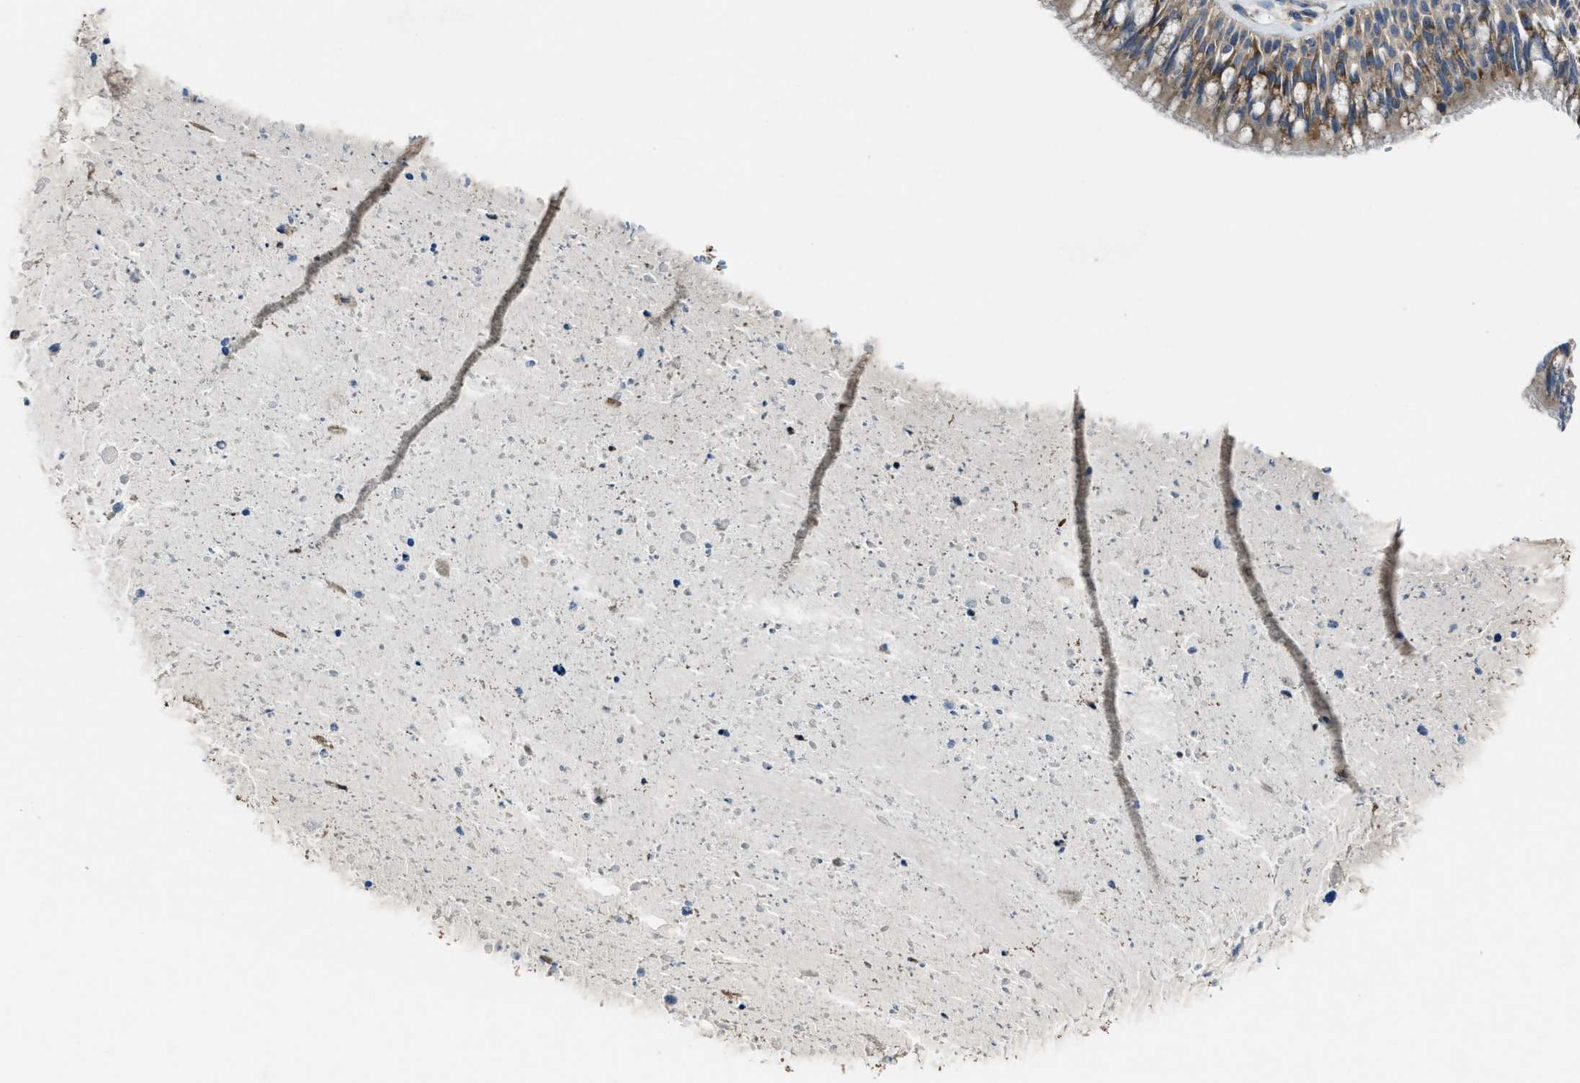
{"staining": {"intensity": "moderate", "quantity": ">75%", "location": "cytoplasmic/membranous"}, "tissue": "bronchus", "cell_type": "Respiratory epithelial cells", "image_type": "normal", "snomed": [{"axis": "morphology", "description": "Normal tissue, NOS"}, {"axis": "morphology", "description": "Adenocarcinoma, NOS"}, {"axis": "morphology", "description": "Adenocarcinoma, metastatic, NOS"}, {"axis": "topography", "description": "Lymph node"}, {"axis": "topography", "description": "Bronchus"}, {"axis": "topography", "description": "Lung"}], "caption": "Bronchus stained for a protein (brown) displays moderate cytoplasmic/membranous positive positivity in approximately >75% of respiratory epithelial cells.", "gene": "MAP3K20", "patient": {"sex": "female", "age": 54}}